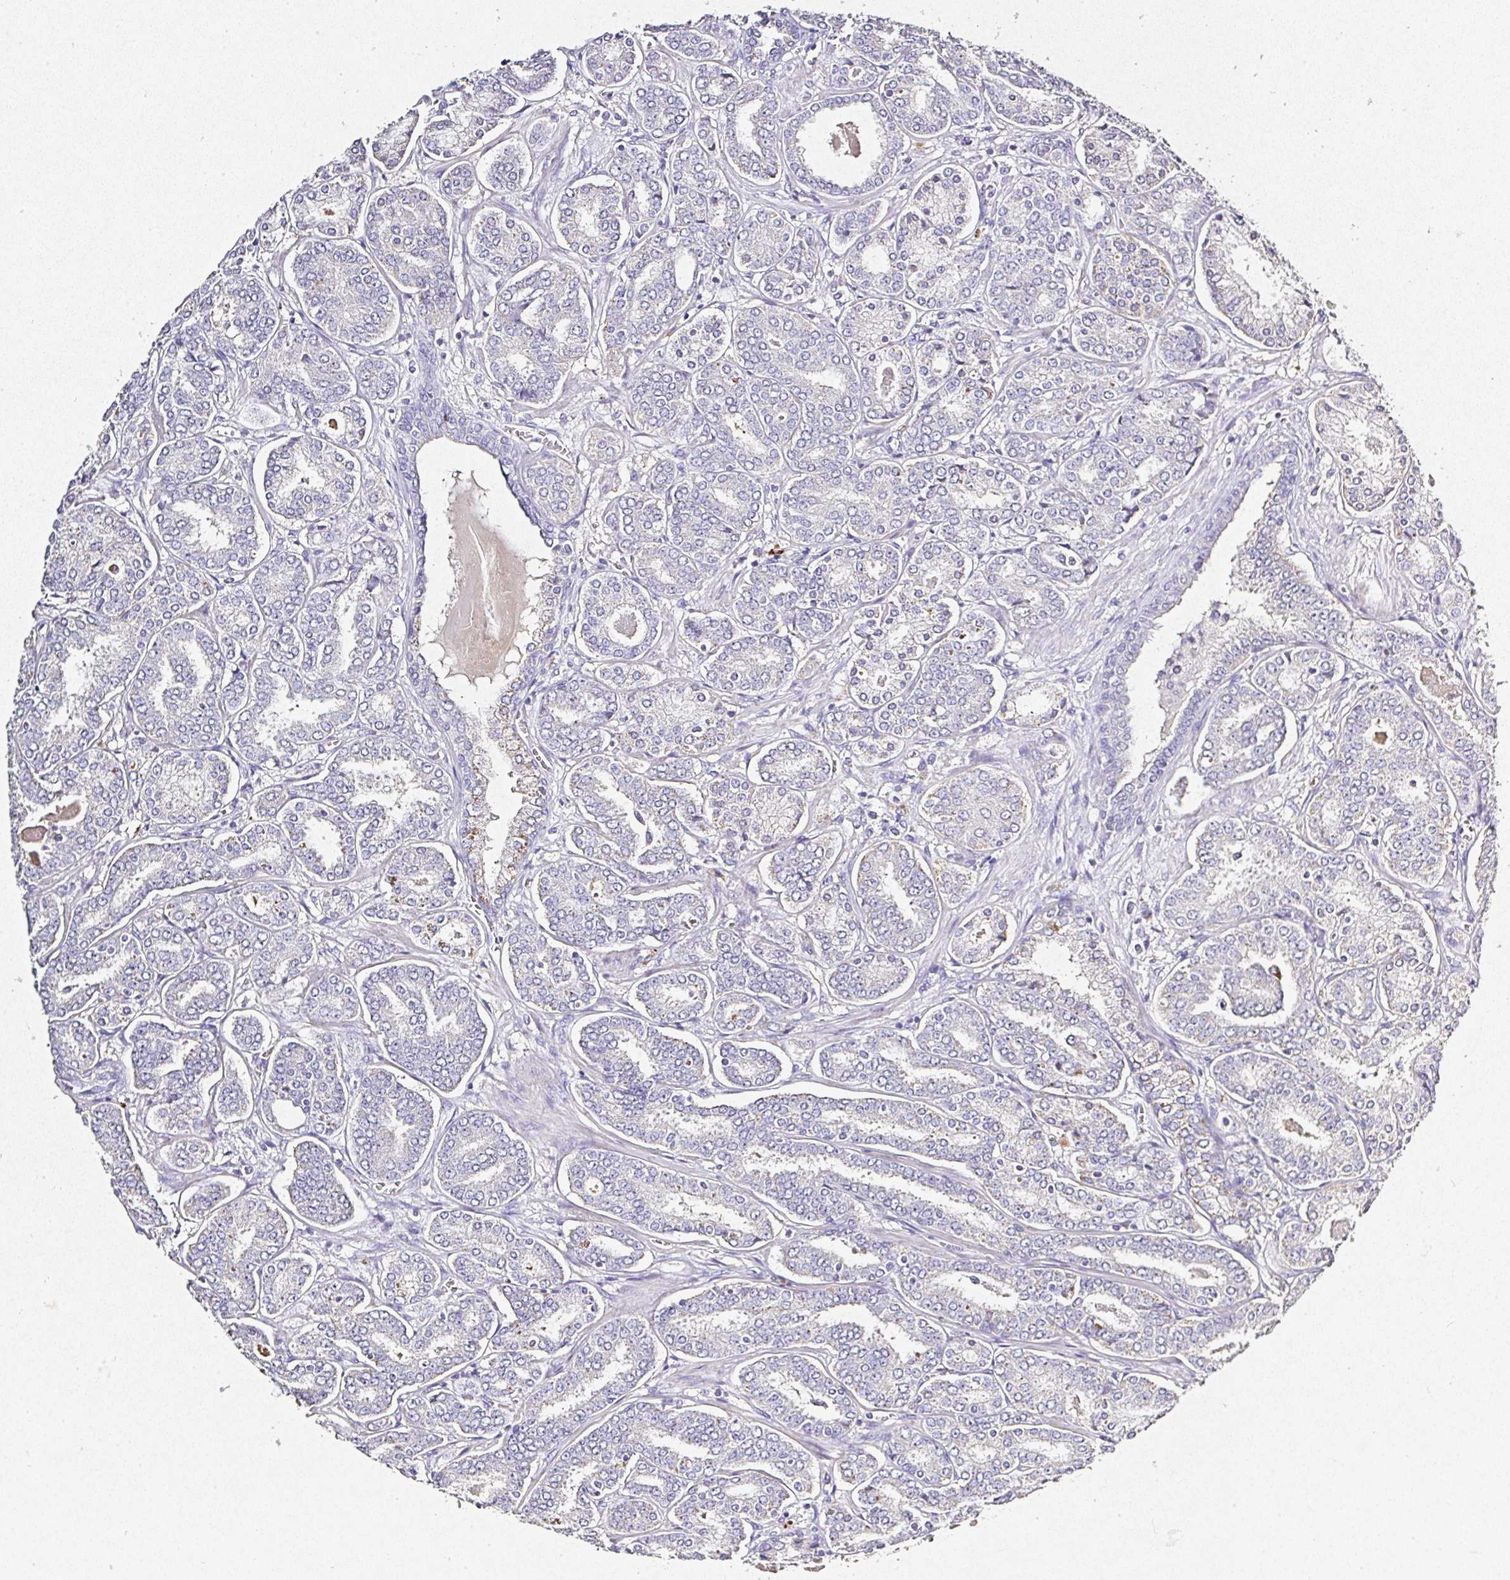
{"staining": {"intensity": "moderate", "quantity": "<25%", "location": "cytoplasmic/membranous"}, "tissue": "prostate cancer", "cell_type": "Tumor cells", "image_type": "cancer", "snomed": [{"axis": "morphology", "description": "Adenocarcinoma, High grade"}, {"axis": "topography", "description": "Prostate"}], "caption": "Prostate high-grade adenocarcinoma tissue exhibits moderate cytoplasmic/membranous expression in about <25% of tumor cells, visualized by immunohistochemistry. The protein is stained brown, and the nuclei are stained in blue (DAB IHC with brightfield microscopy, high magnification).", "gene": "RPS2", "patient": {"sex": "male", "age": 72}}